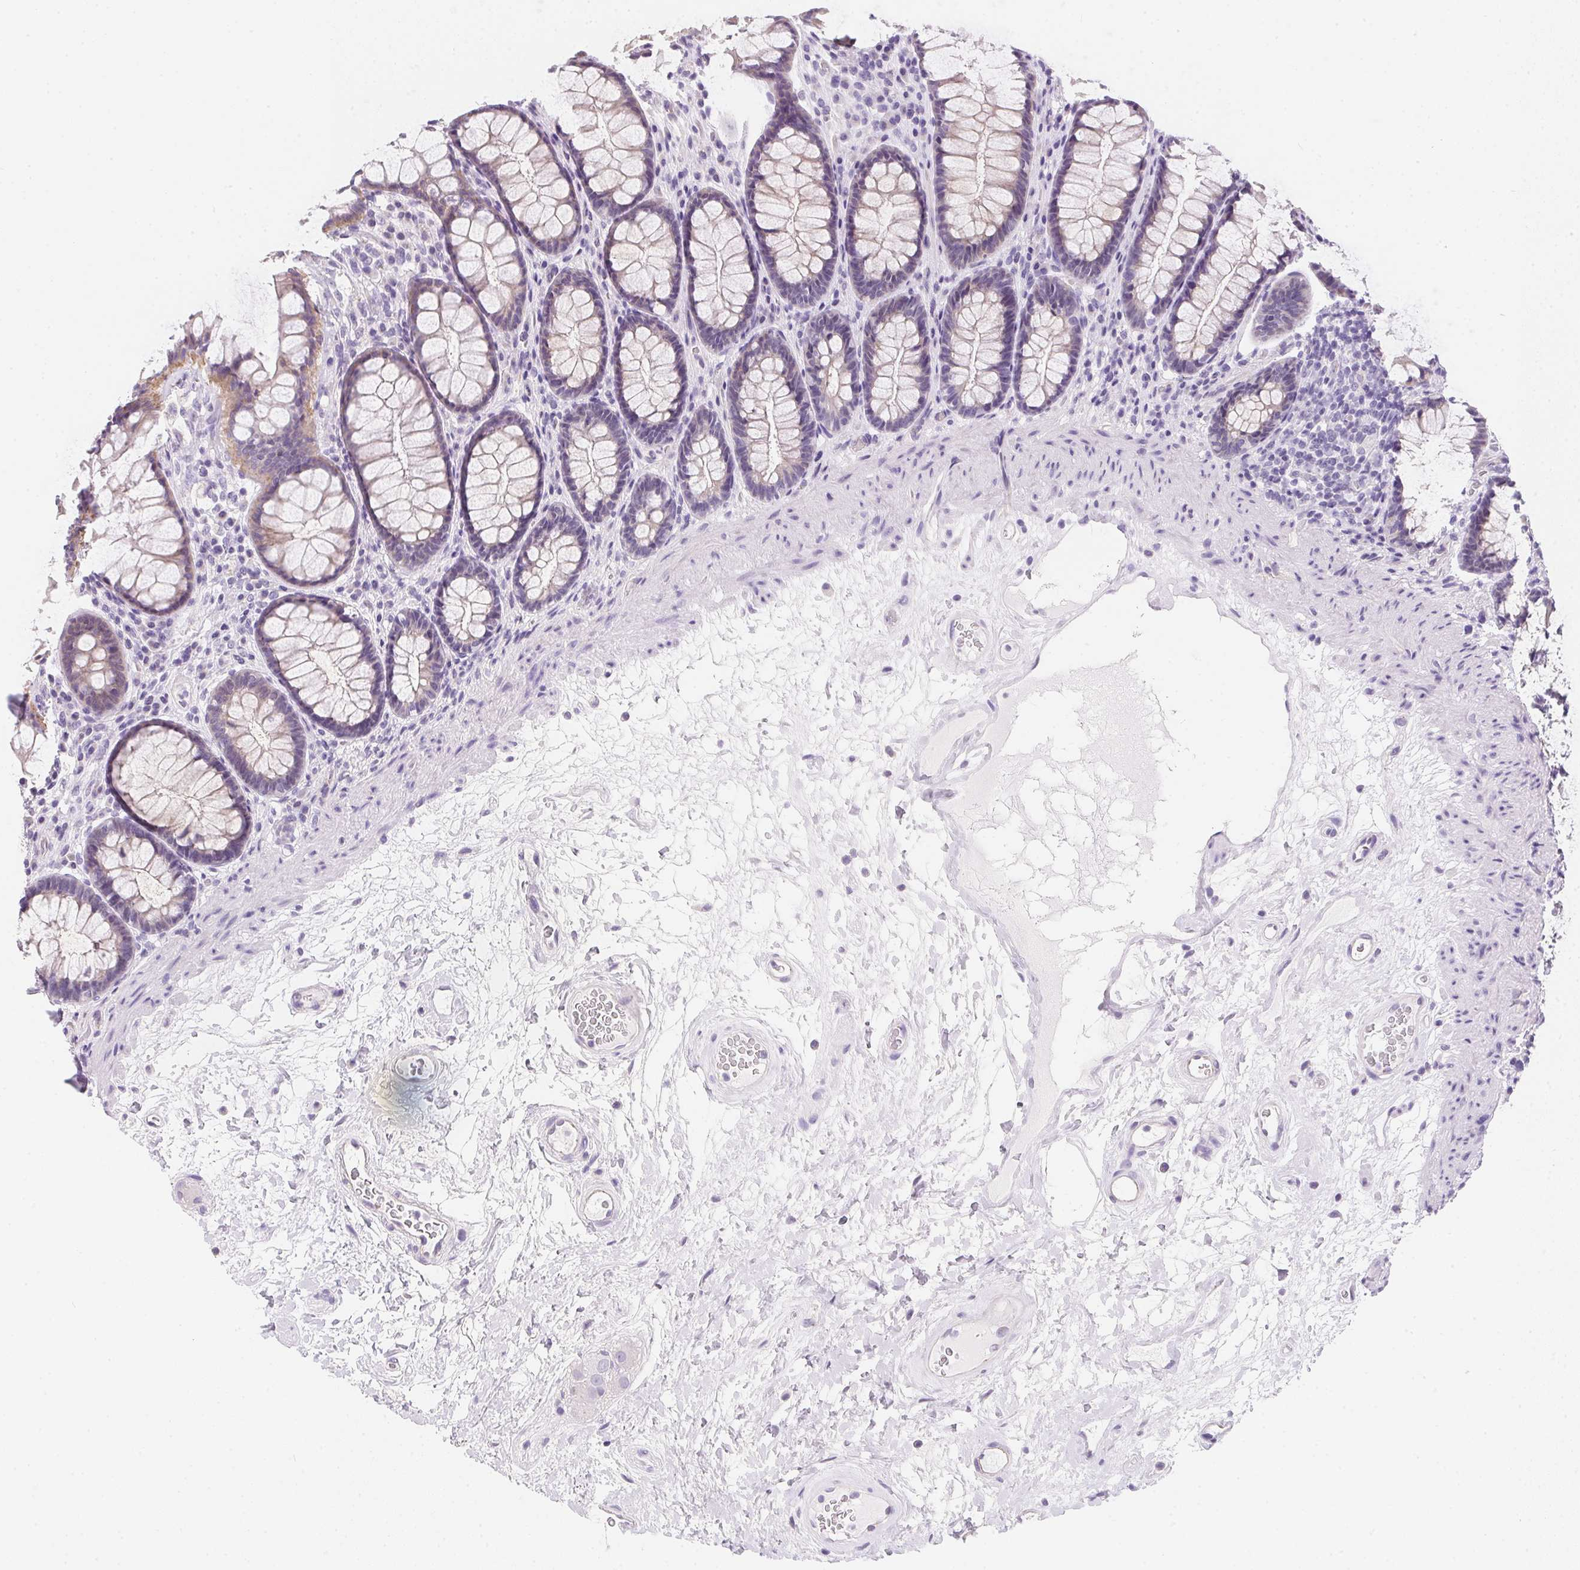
{"staining": {"intensity": "weak", "quantity": "25%-75%", "location": "cytoplasmic/membranous"}, "tissue": "rectum", "cell_type": "Glandular cells", "image_type": "normal", "snomed": [{"axis": "morphology", "description": "Normal tissue, NOS"}, {"axis": "topography", "description": "Rectum"}], "caption": "IHC image of unremarkable rectum: human rectum stained using immunohistochemistry demonstrates low levels of weak protein expression localized specifically in the cytoplasmic/membranous of glandular cells, appearing as a cytoplasmic/membranous brown color.", "gene": "AQP5", "patient": {"sex": "male", "age": 72}}